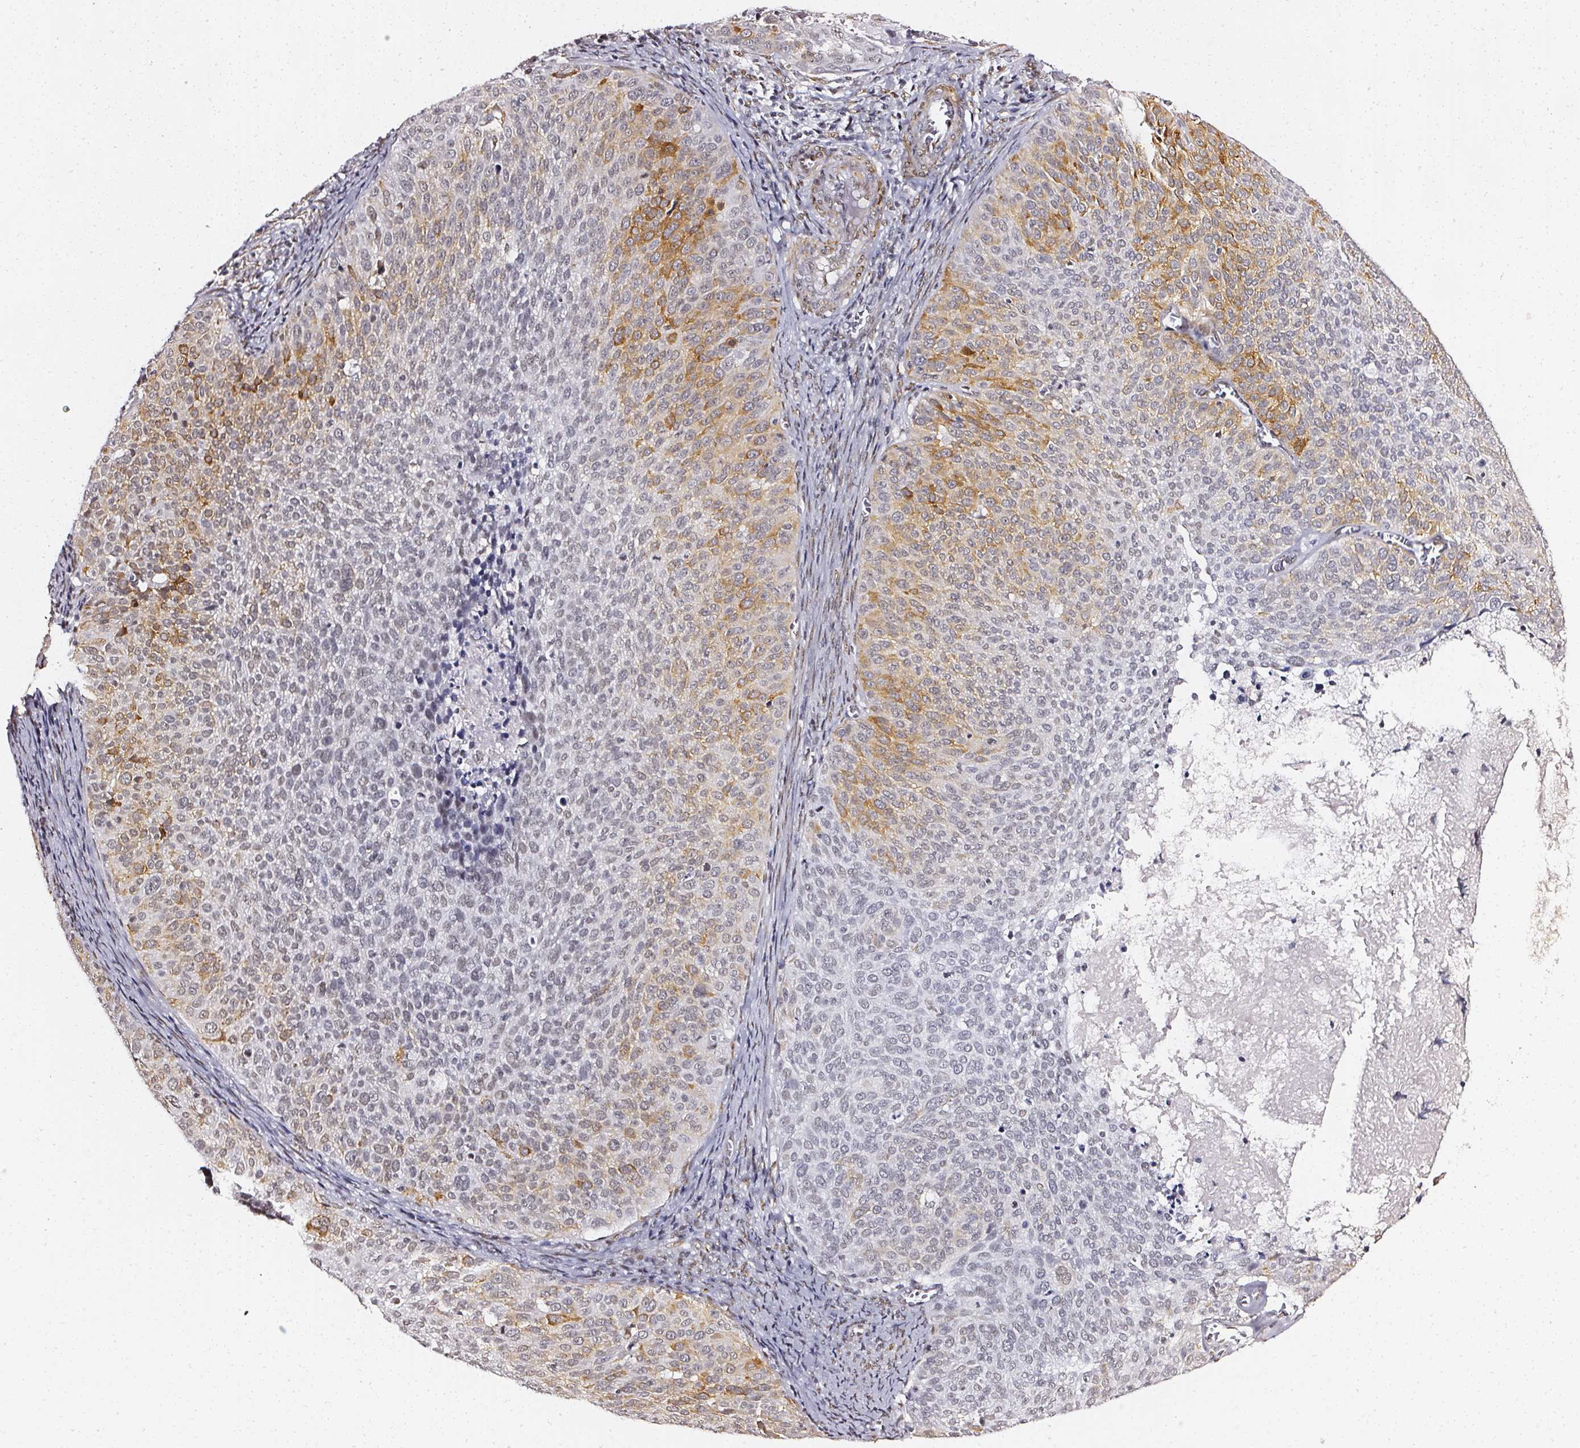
{"staining": {"intensity": "moderate", "quantity": "<25%", "location": "cytoplasmic/membranous"}, "tissue": "cervical cancer", "cell_type": "Tumor cells", "image_type": "cancer", "snomed": [{"axis": "morphology", "description": "Squamous cell carcinoma, NOS"}, {"axis": "topography", "description": "Cervix"}], "caption": "Cervical cancer stained with a brown dye displays moderate cytoplasmic/membranous positive expression in approximately <25% of tumor cells.", "gene": "GP6", "patient": {"sex": "female", "age": 39}}